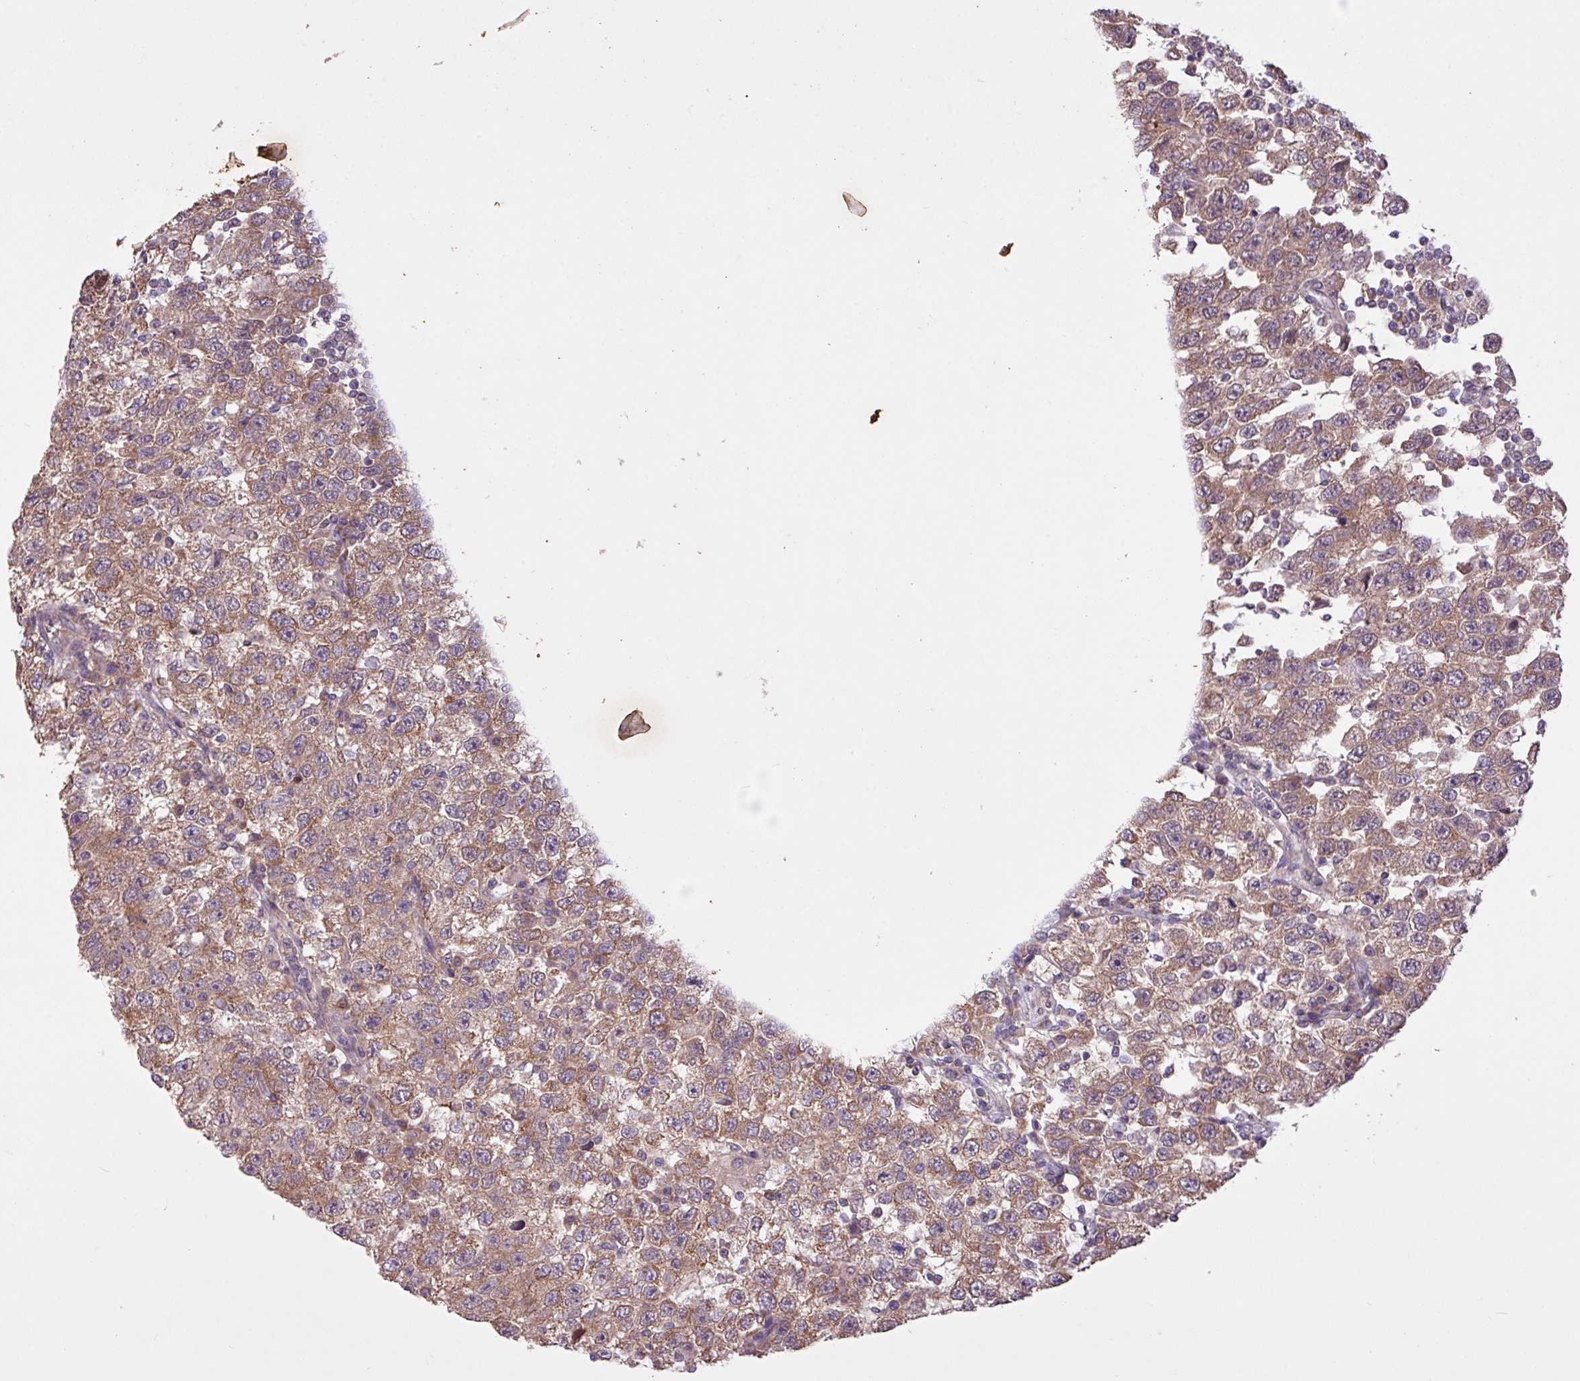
{"staining": {"intensity": "moderate", "quantity": ">75%", "location": "cytoplasmic/membranous"}, "tissue": "testis cancer", "cell_type": "Tumor cells", "image_type": "cancer", "snomed": [{"axis": "morphology", "description": "Seminoma, NOS"}, {"axis": "topography", "description": "Testis"}], "caption": "A brown stain labels moderate cytoplasmic/membranous positivity of a protein in human testis cancer (seminoma) tumor cells. Nuclei are stained in blue.", "gene": "TIMM10B", "patient": {"sex": "male", "age": 41}}